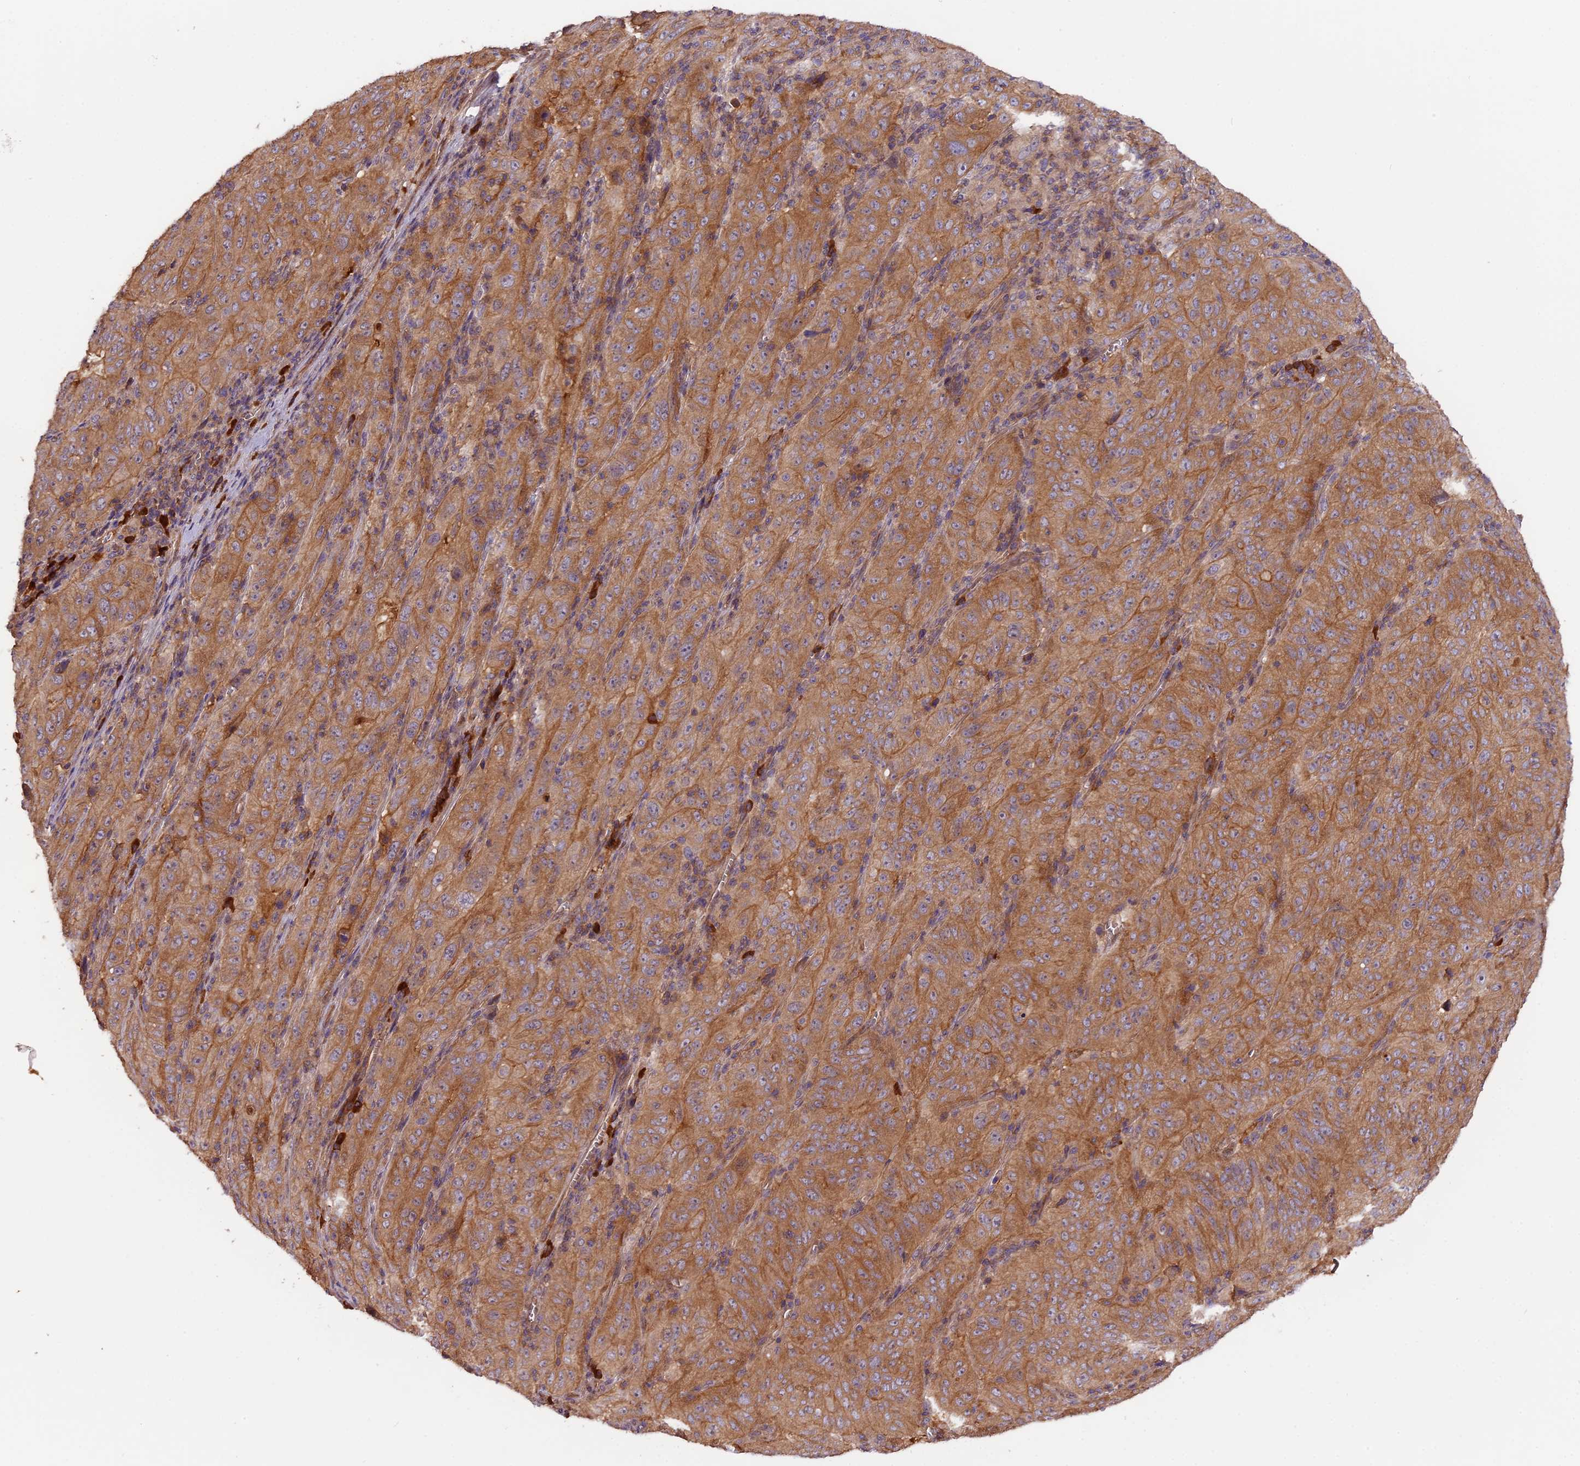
{"staining": {"intensity": "moderate", "quantity": ">75%", "location": "cytoplasmic/membranous"}, "tissue": "pancreatic cancer", "cell_type": "Tumor cells", "image_type": "cancer", "snomed": [{"axis": "morphology", "description": "Adenocarcinoma, NOS"}, {"axis": "topography", "description": "Pancreas"}], "caption": "The micrograph reveals immunohistochemical staining of adenocarcinoma (pancreatic). There is moderate cytoplasmic/membranous positivity is identified in approximately >75% of tumor cells. (Brightfield microscopy of DAB IHC at high magnification).", "gene": "SETD6", "patient": {"sex": "male", "age": 63}}